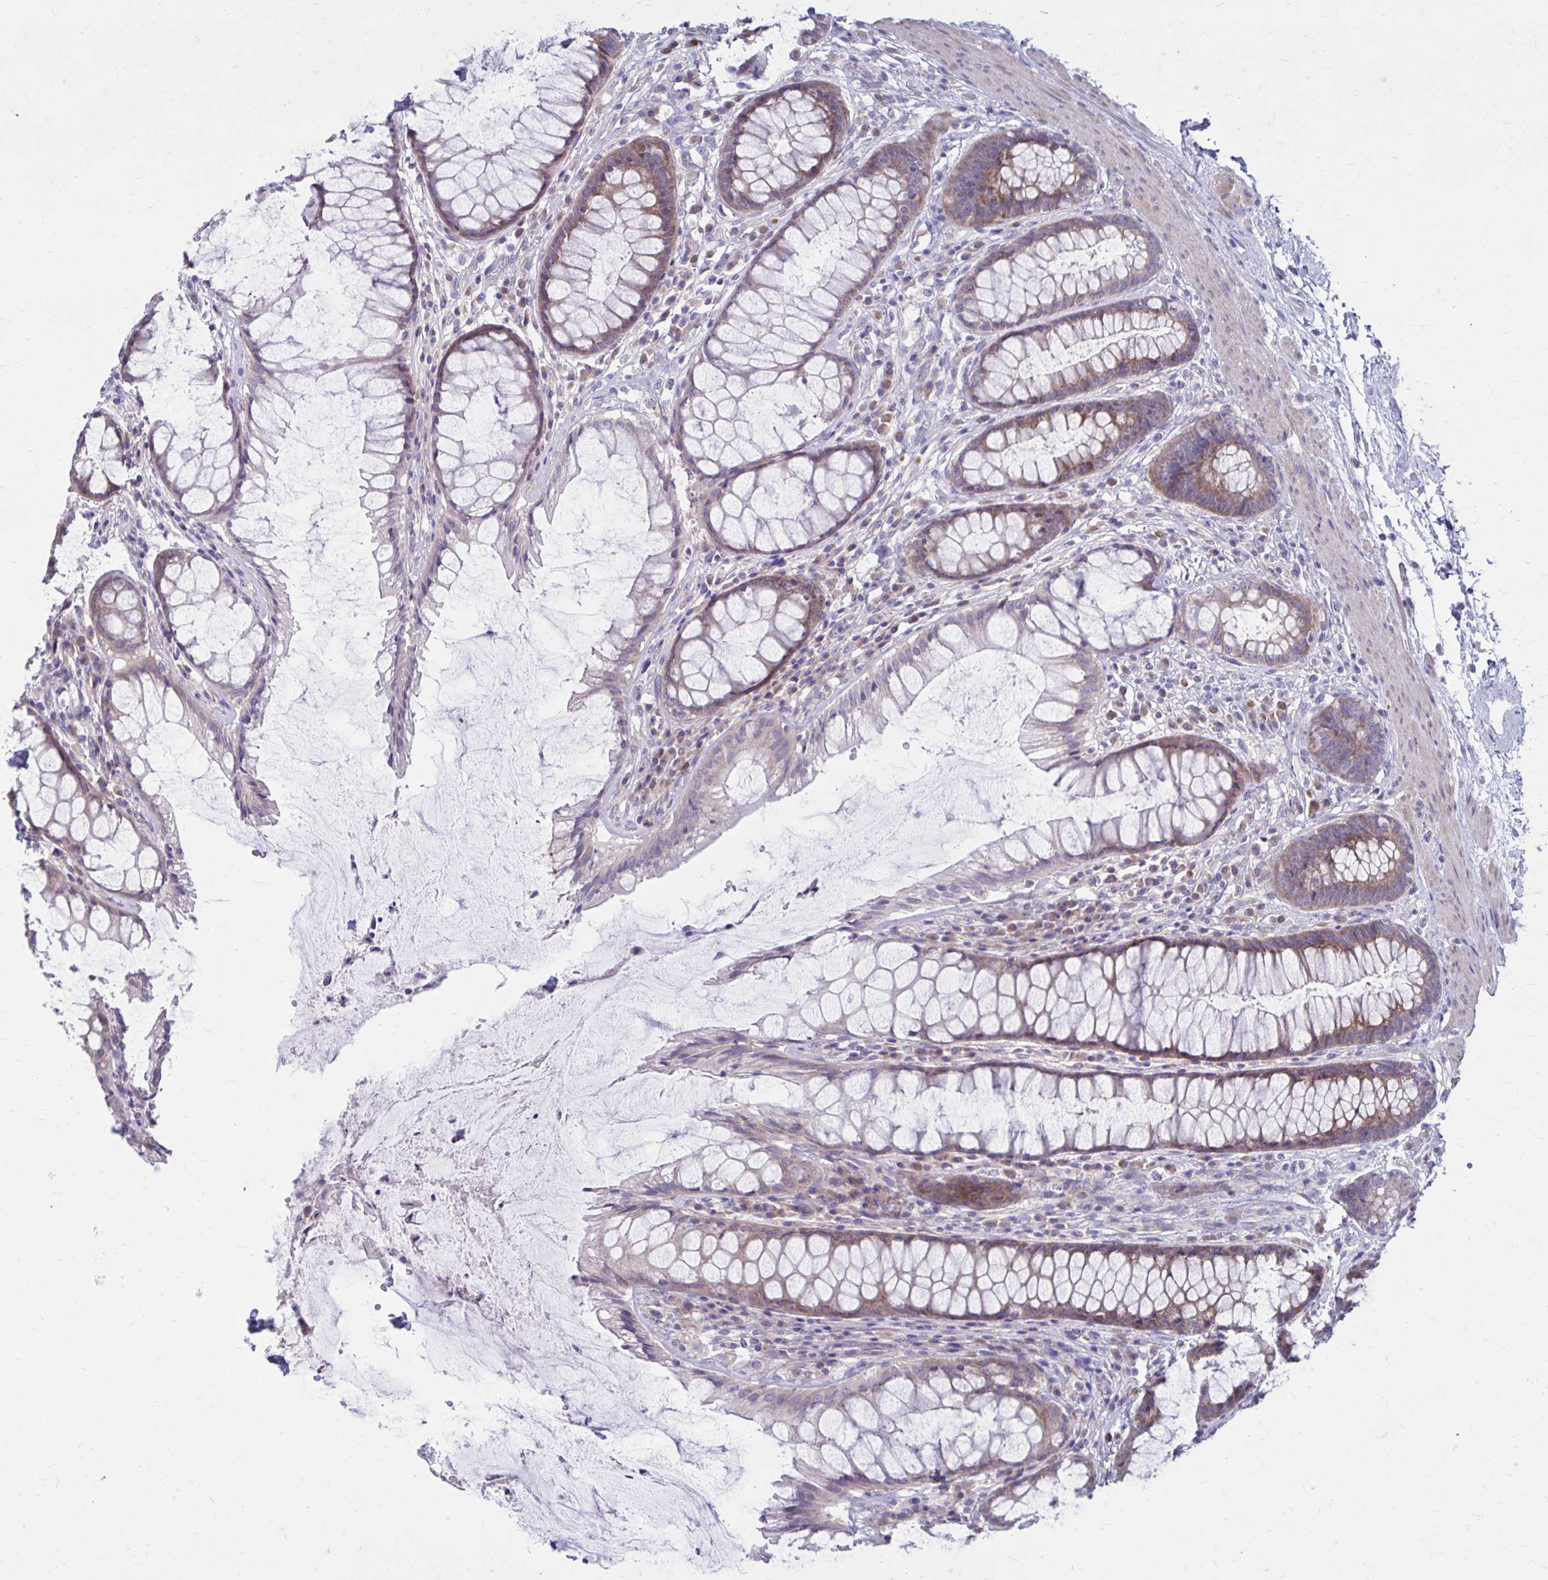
{"staining": {"intensity": "moderate", "quantity": "25%-75%", "location": "cytoplasmic/membranous"}, "tissue": "rectum", "cell_type": "Glandular cells", "image_type": "normal", "snomed": [{"axis": "morphology", "description": "Normal tissue, NOS"}, {"axis": "topography", "description": "Rectum"}], "caption": "DAB (3,3'-diaminobenzidine) immunohistochemical staining of unremarkable rectum shows moderate cytoplasmic/membranous protein staining in about 25%-75% of glandular cells. (DAB (3,3'-diaminobenzidine) IHC with brightfield microscopy, high magnification).", "gene": "GIGYF2", "patient": {"sex": "male", "age": 72}}